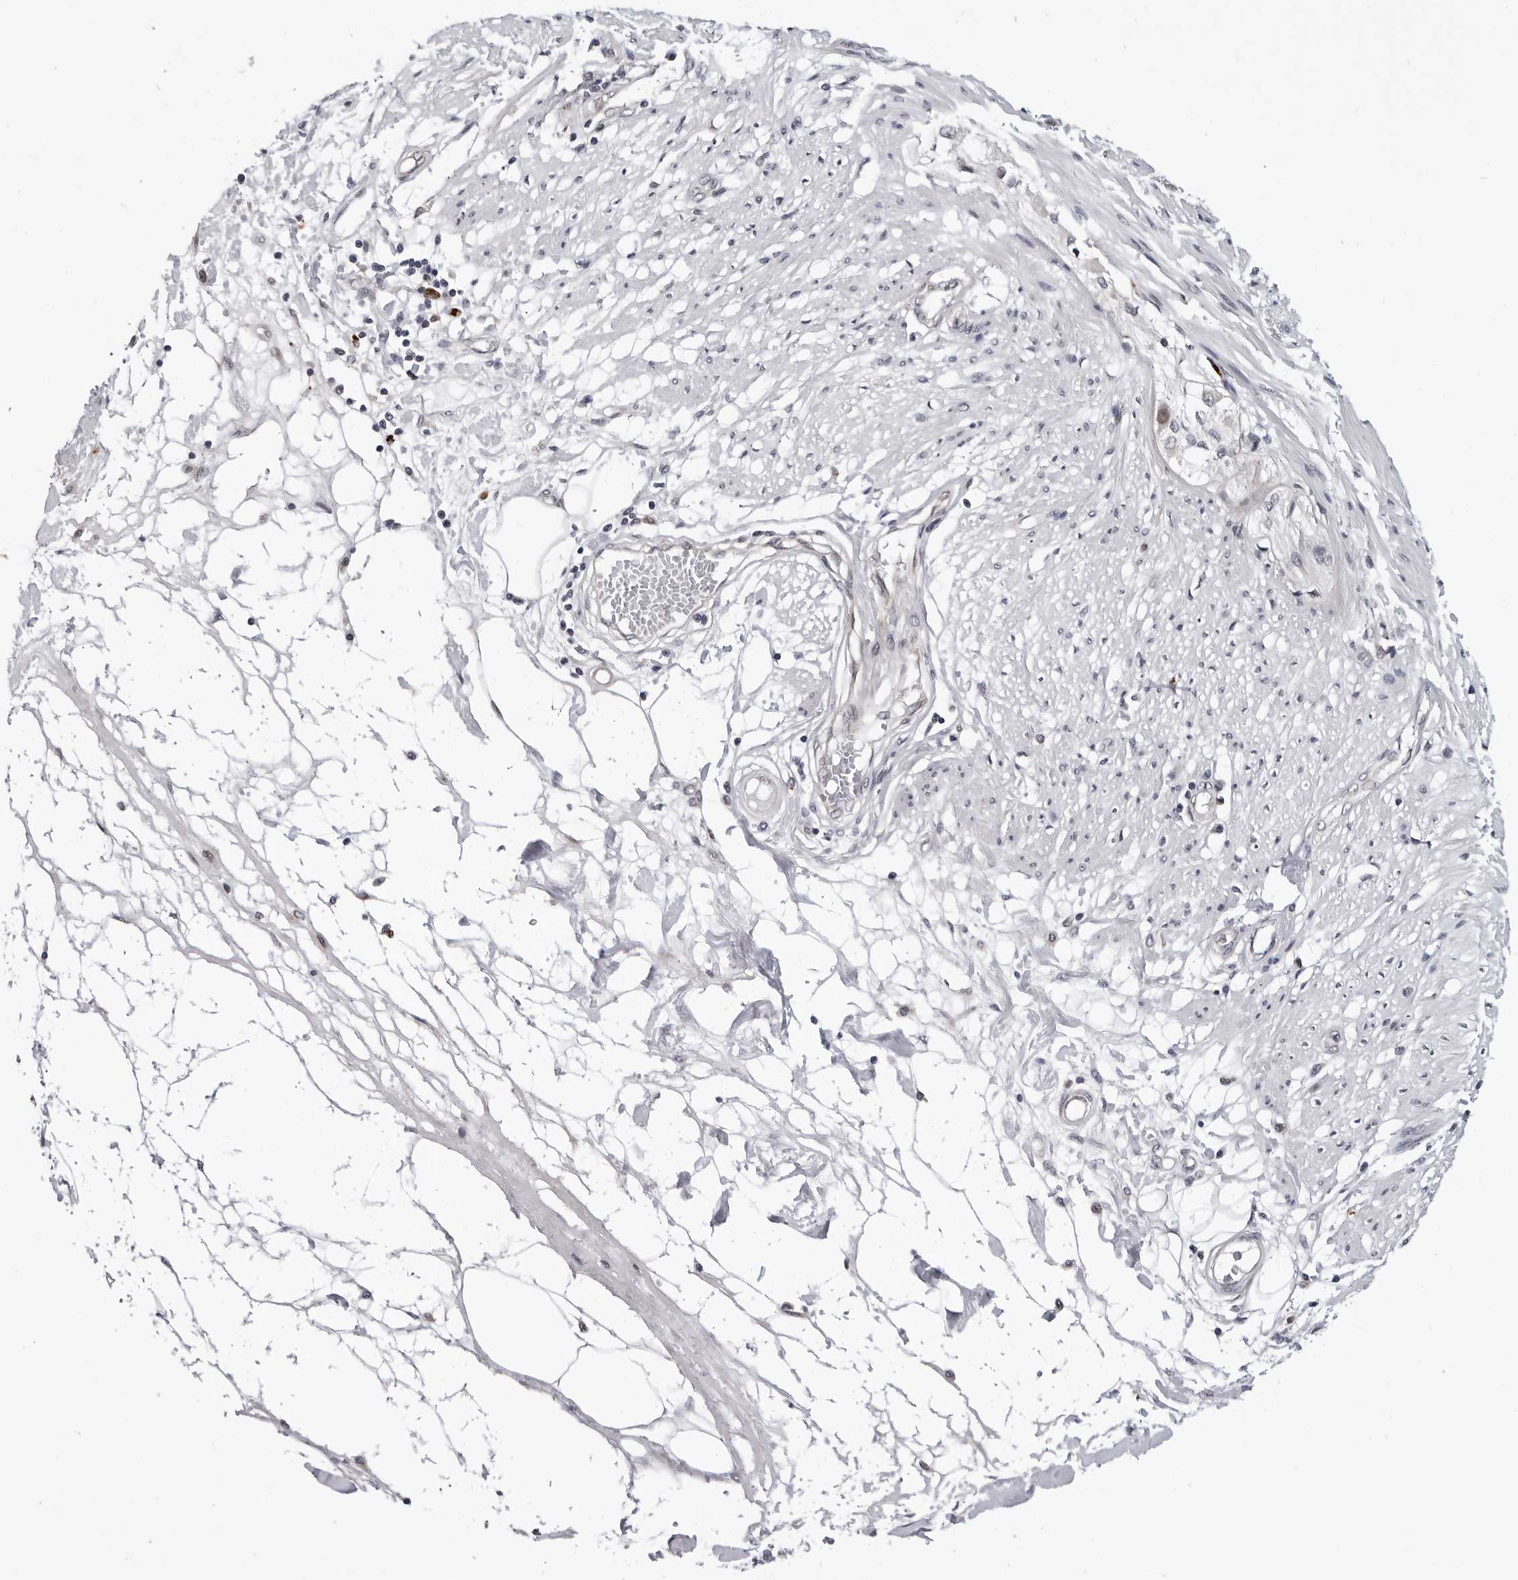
{"staining": {"intensity": "negative", "quantity": "none", "location": "none"}, "tissue": "smooth muscle", "cell_type": "Smooth muscle cells", "image_type": "normal", "snomed": [{"axis": "morphology", "description": "Normal tissue, NOS"}, {"axis": "morphology", "description": "Adenocarcinoma, NOS"}, {"axis": "topography", "description": "Smooth muscle"}, {"axis": "topography", "description": "Colon"}], "caption": "This is a image of IHC staining of unremarkable smooth muscle, which shows no positivity in smooth muscle cells. Brightfield microscopy of immunohistochemistry (IHC) stained with DAB (3,3'-diaminobenzidine) (brown) and hematoxylin (blue), captured at high magnification.", "gene": "KIAA1614", "patient": {"sex": "male", "age": 14}}